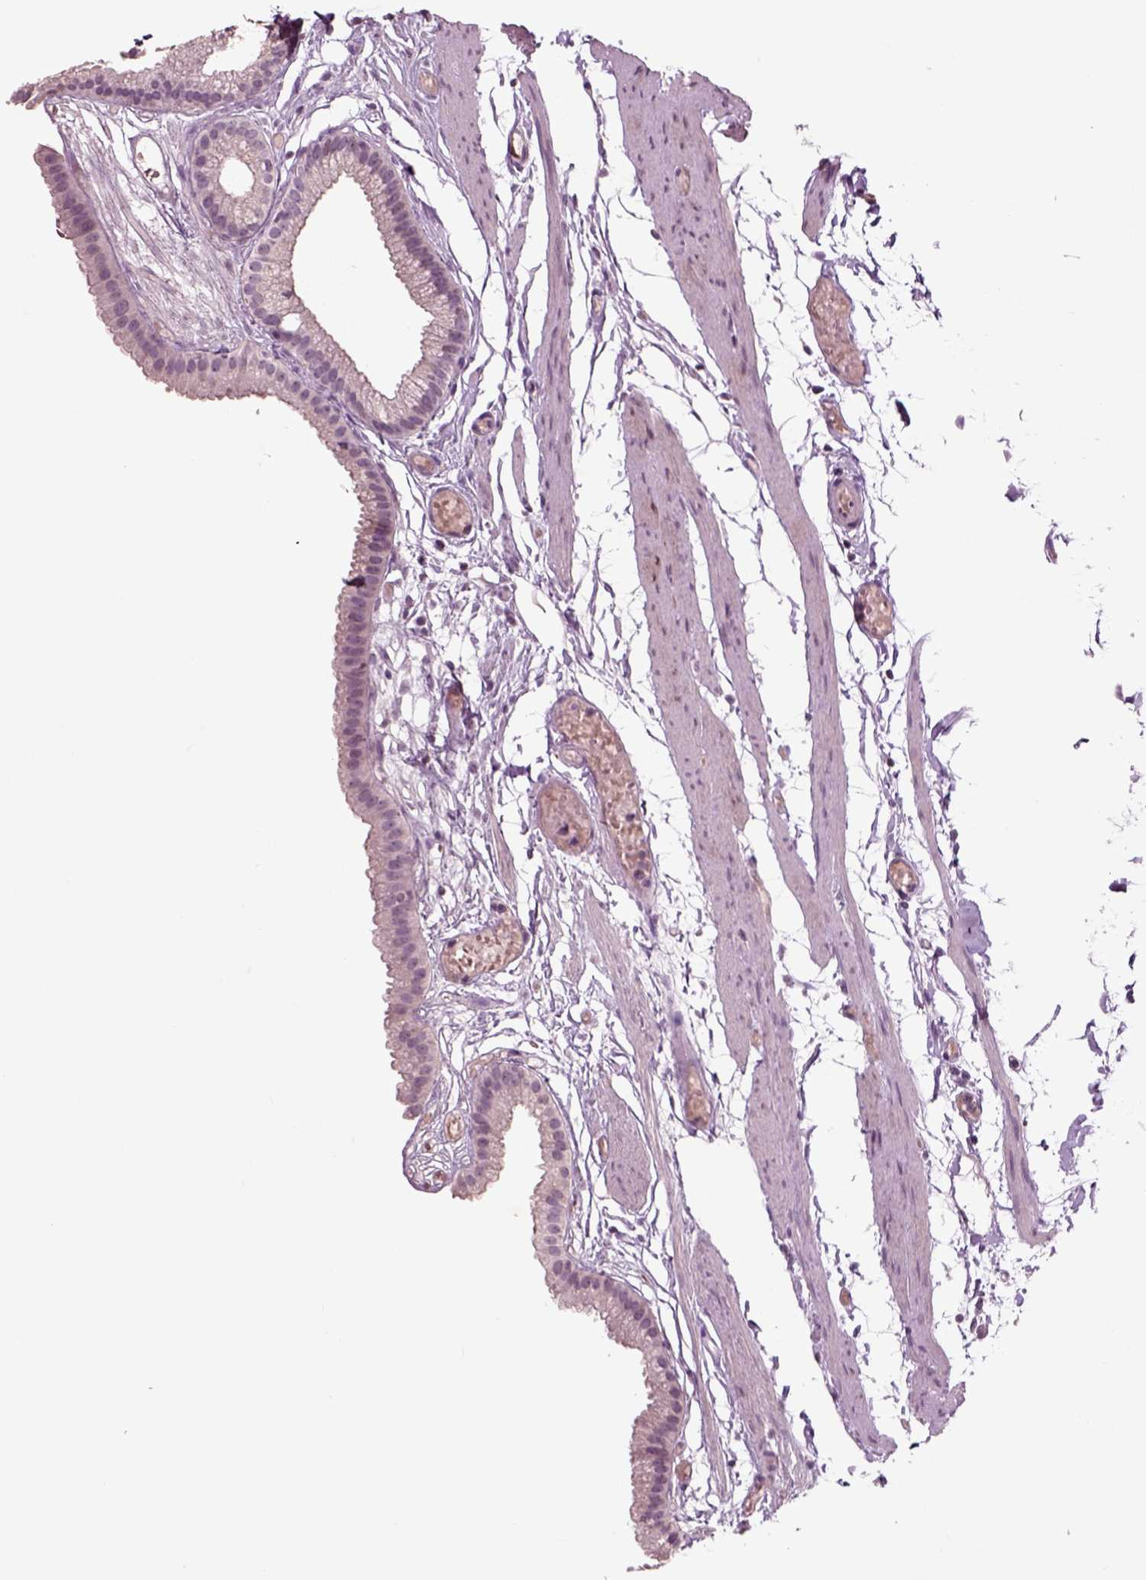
{"staining": {"intensity": "negative", "quantity": "none", "location": "none"}, "tissue": "gallbladder", "cell_type": "Glandular cells", "image_type": "normal", "snomed": [{"axis": "morphology", "description": "Normal tissue, NOS"}, {"axis": "topography", "description": "Gallbladder"}], "caption": "Glandular cells show no significant positivity in normal gallbladder. (Immunohistochemistry (ihc), brightfield microscopy, high magnification).", "gene": "CHGB", "patient": {"sex": "female", "age": 45}}